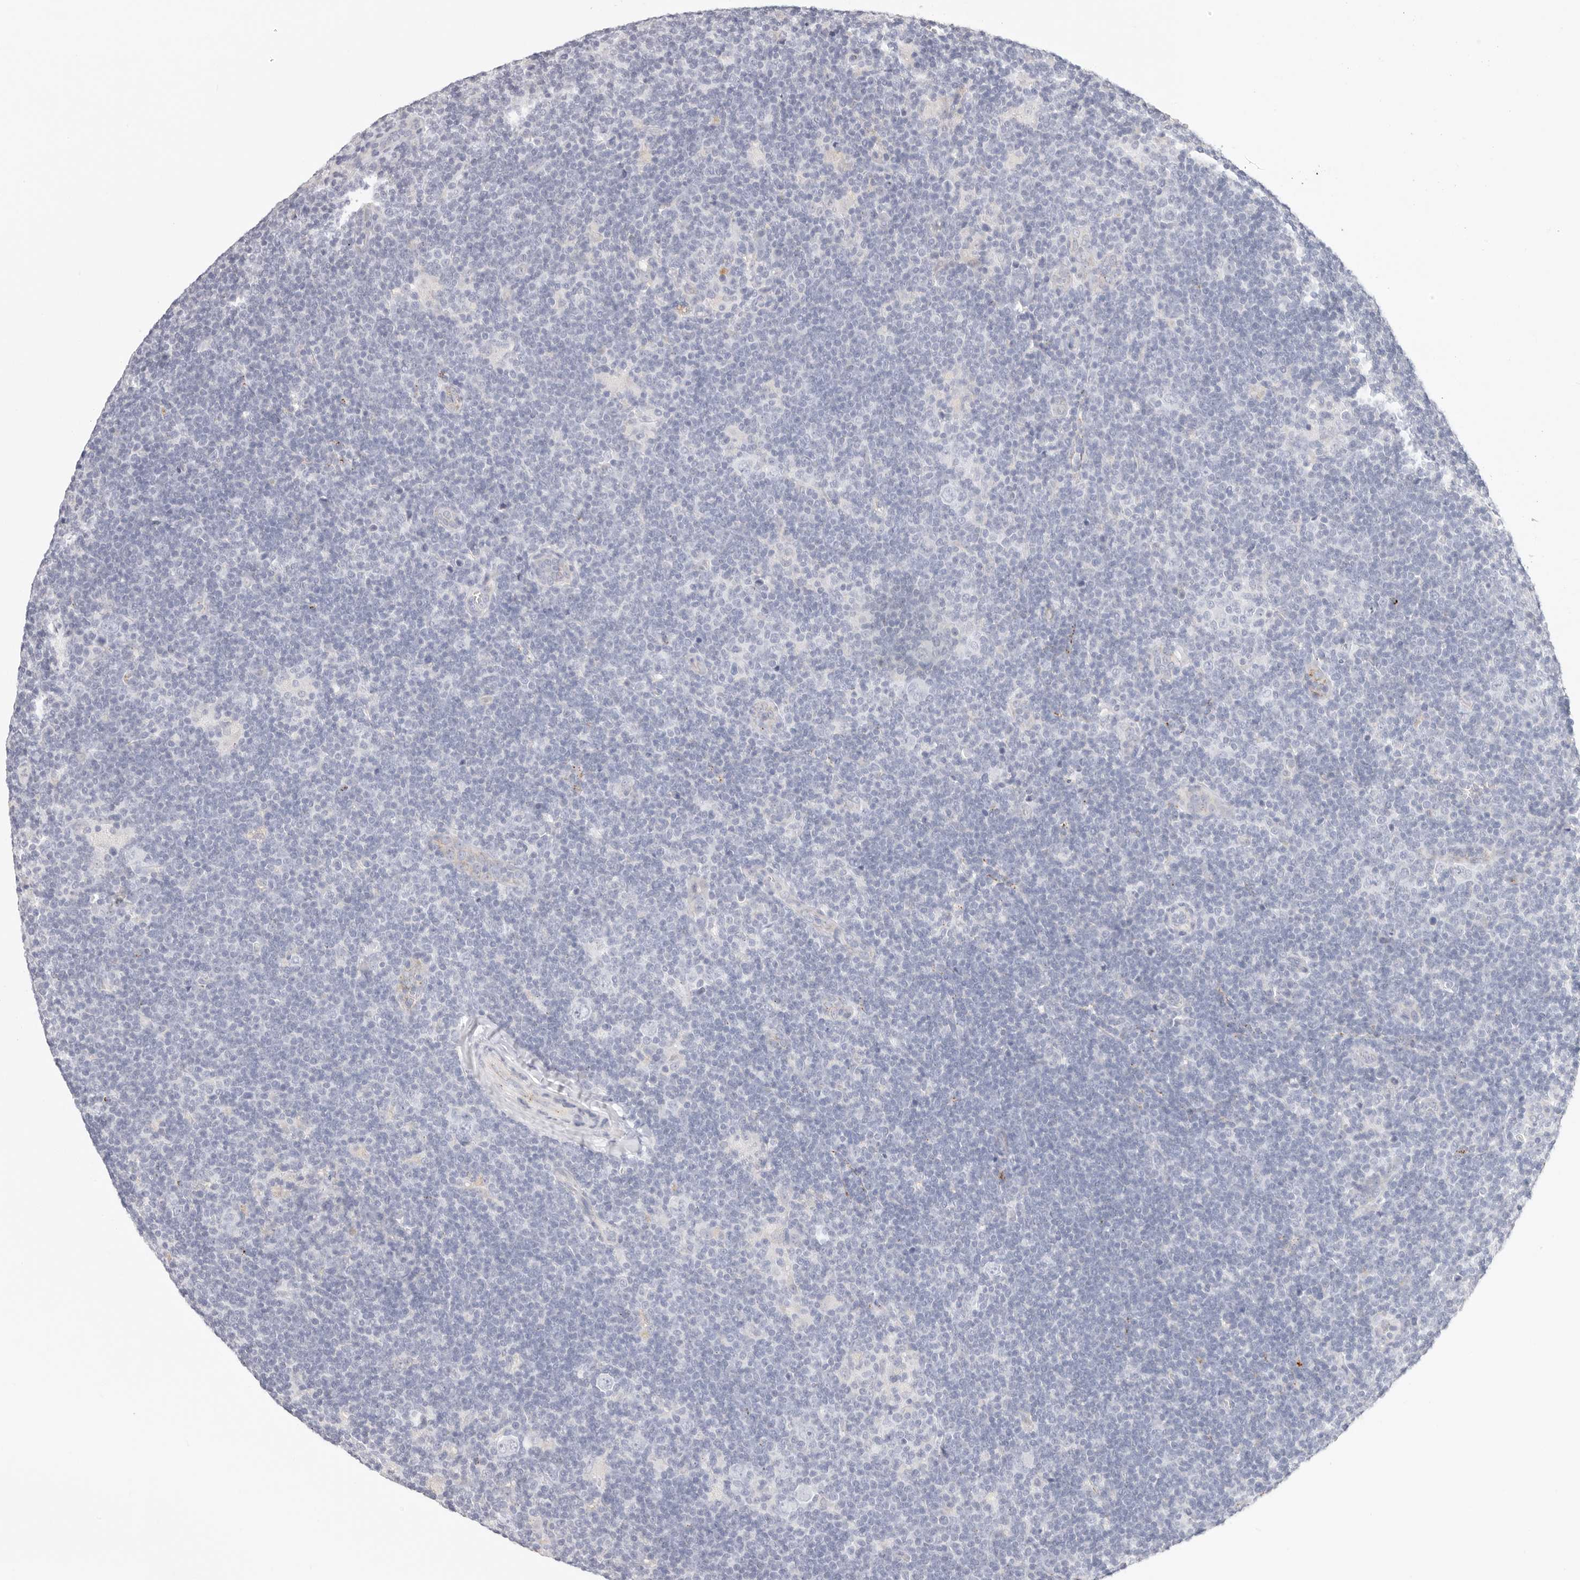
{"staining": {"intensity": "negative", "quantity": "none", "location": "none"}, "tissue": "lymphoma", "cell_type": "Tumor cells", "image_type": "cancer", "snomed": [{"axis": "morphology", "description": "Hodgkin's disease, NOS"}, {"axis": "topography", "description": "Lymph node"}], "caption": "High power microscopy image of an immunohistochemistry image of lymphoma, revealing no significant staining in tumor cells.", "gene": "STKLD1", "patient": {"sex": "female", "age": 57}}